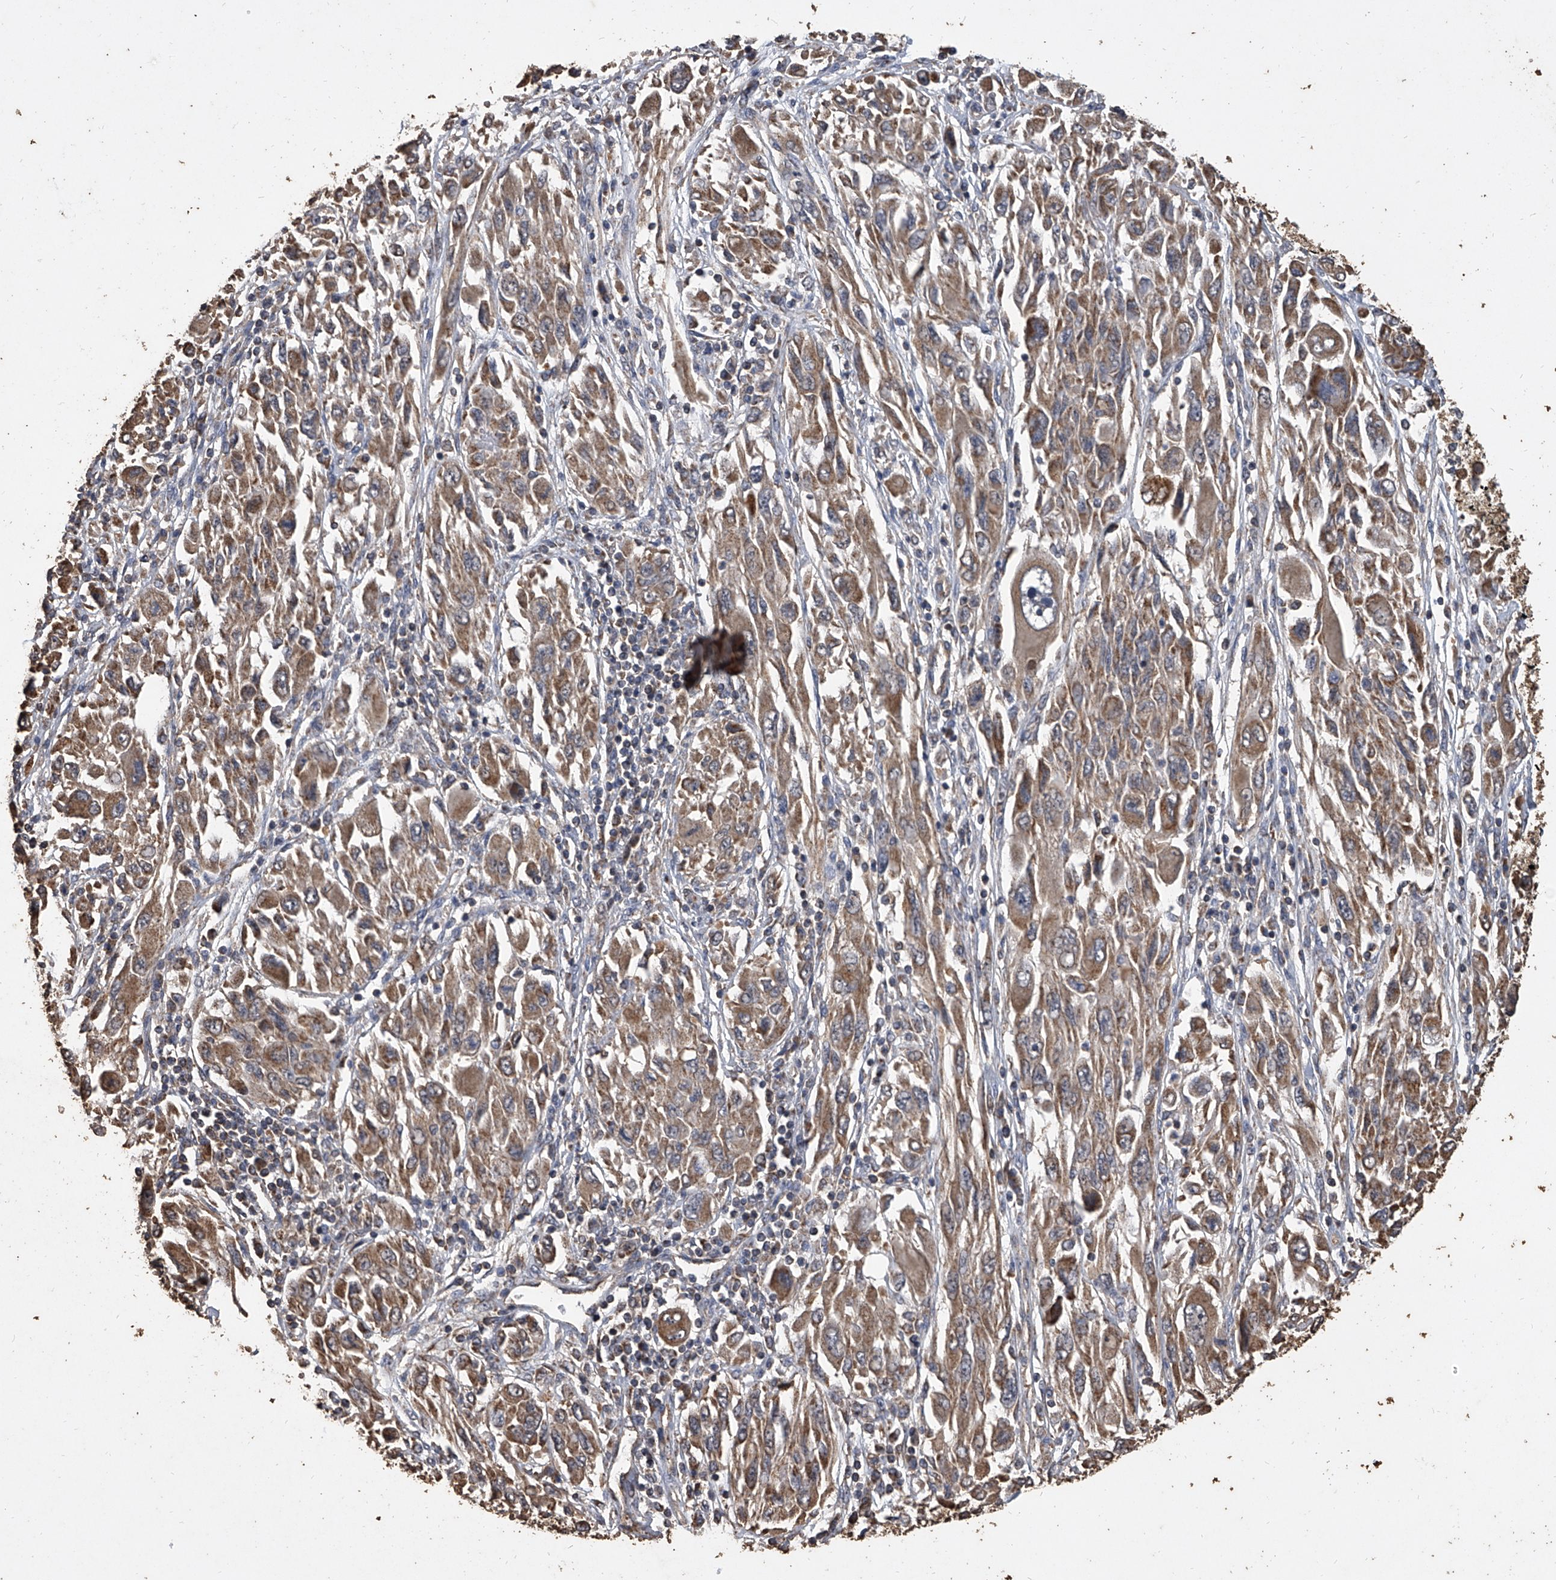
{"staining": {"intensity": "moderate", "quantity": ">75%", "location": "cytoplasmic/membranous"}, "tissue": "melanoma", "cell_type": "Tumor cells", "image_type": "cancer", "snomed": [{"axis": "morphology", "description": "Malignant melanoma, NOS"}, {"axis": "topography", "description": "Skin"}], "caption": "Melanoma stained with immunohistochemistry displays moderate cytoplasmic/membranous expression in approximately >75% of tumor cells.", "gene": "MRPL28", "patient": {"sex": "female", "age": 91}}